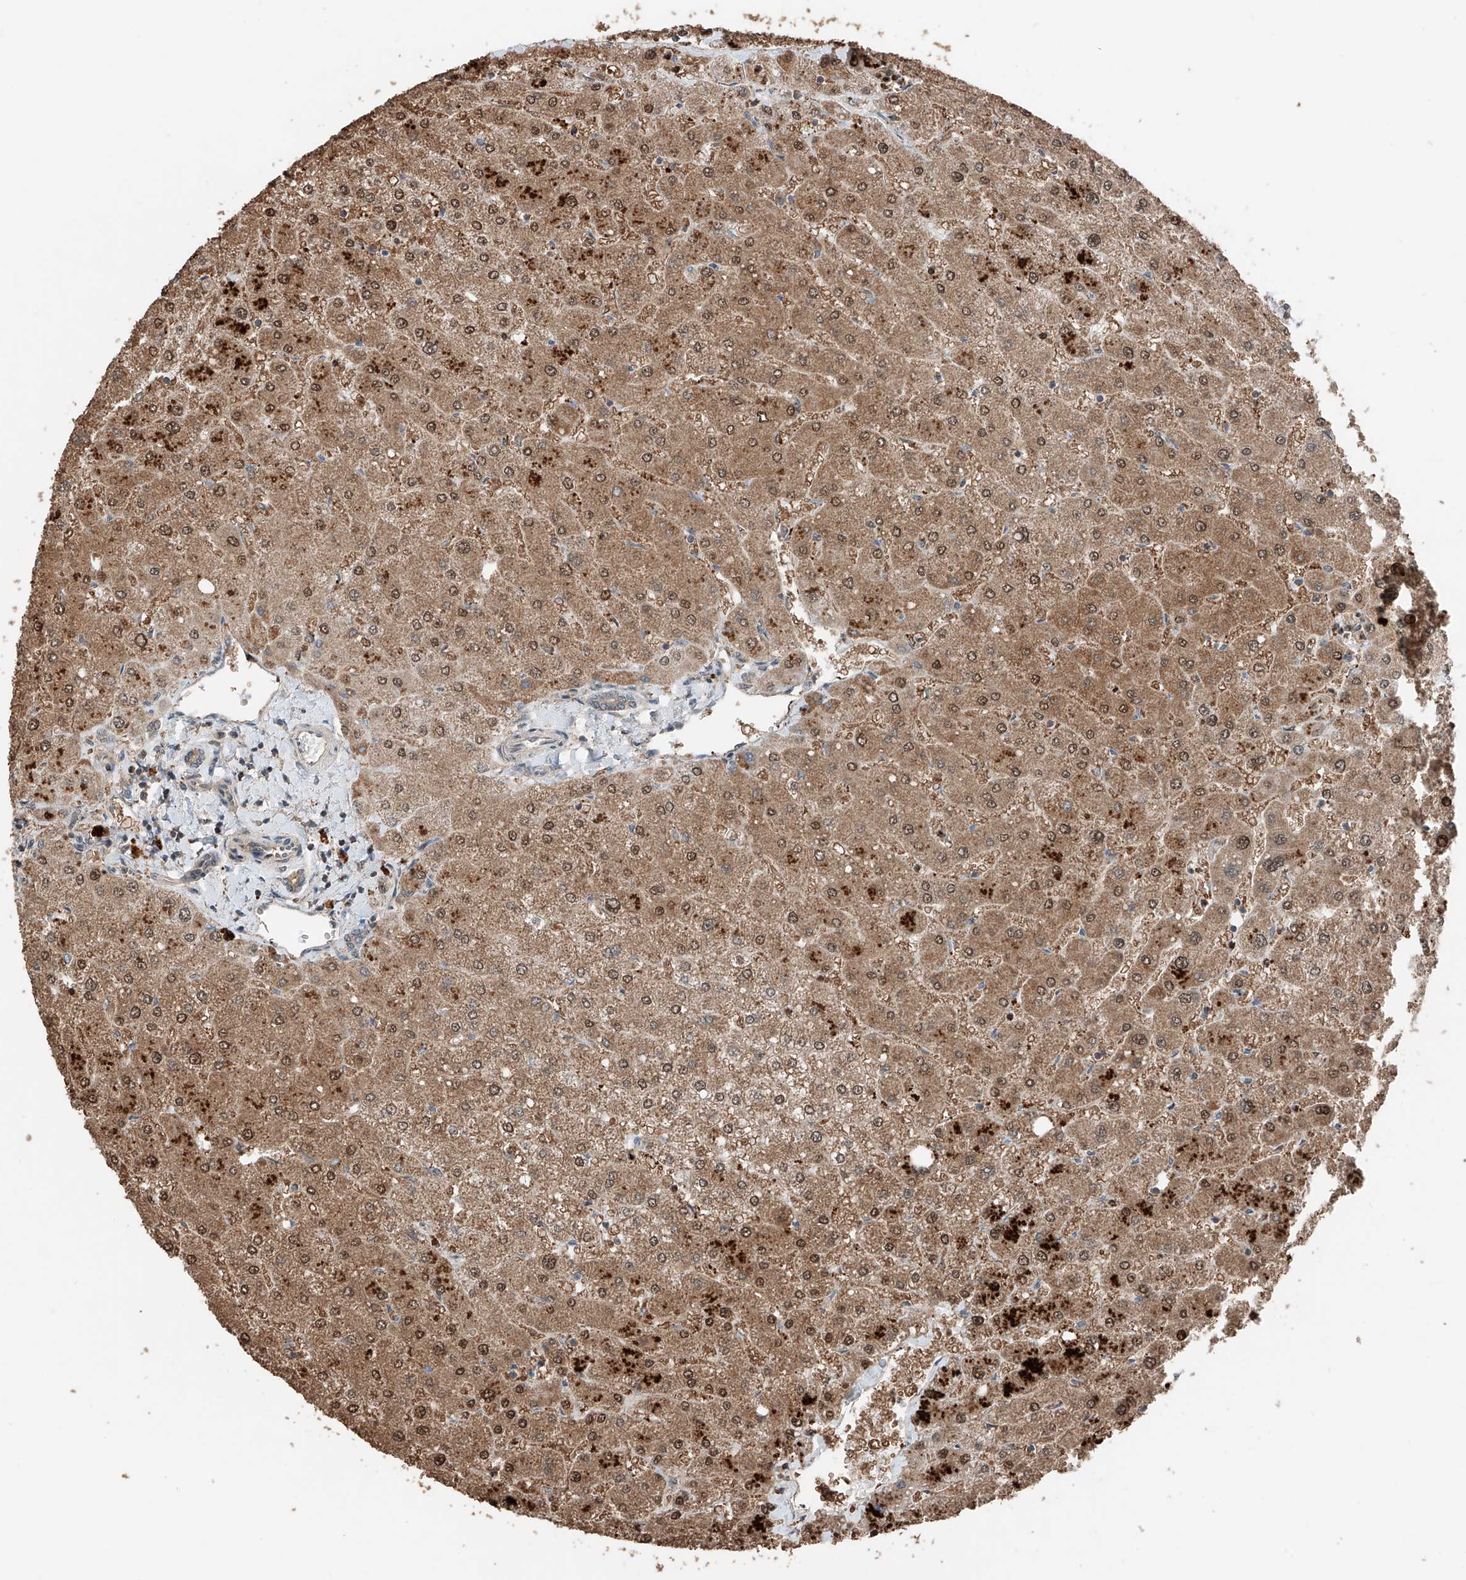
{"staining": {"intensity": "weak", "quantity": ">75%", "location": "cytoplasmic/membranous"}, "tissue": "liver", "cell_type": "Cholangiocytes", "image_type": "normal", "snomed": [{"axis": "morphology", "description": "Normal tissue, NOS"}, {"axis": "topography", "description": "Liver"}], "caption": "Liver stained with immunohistochemistry reveals weak cytoplasmic/membranous positivity in about >75% of cholangiocytes.", "gene": "RMND1", "patient": {"sex": "male", "age": 55}}